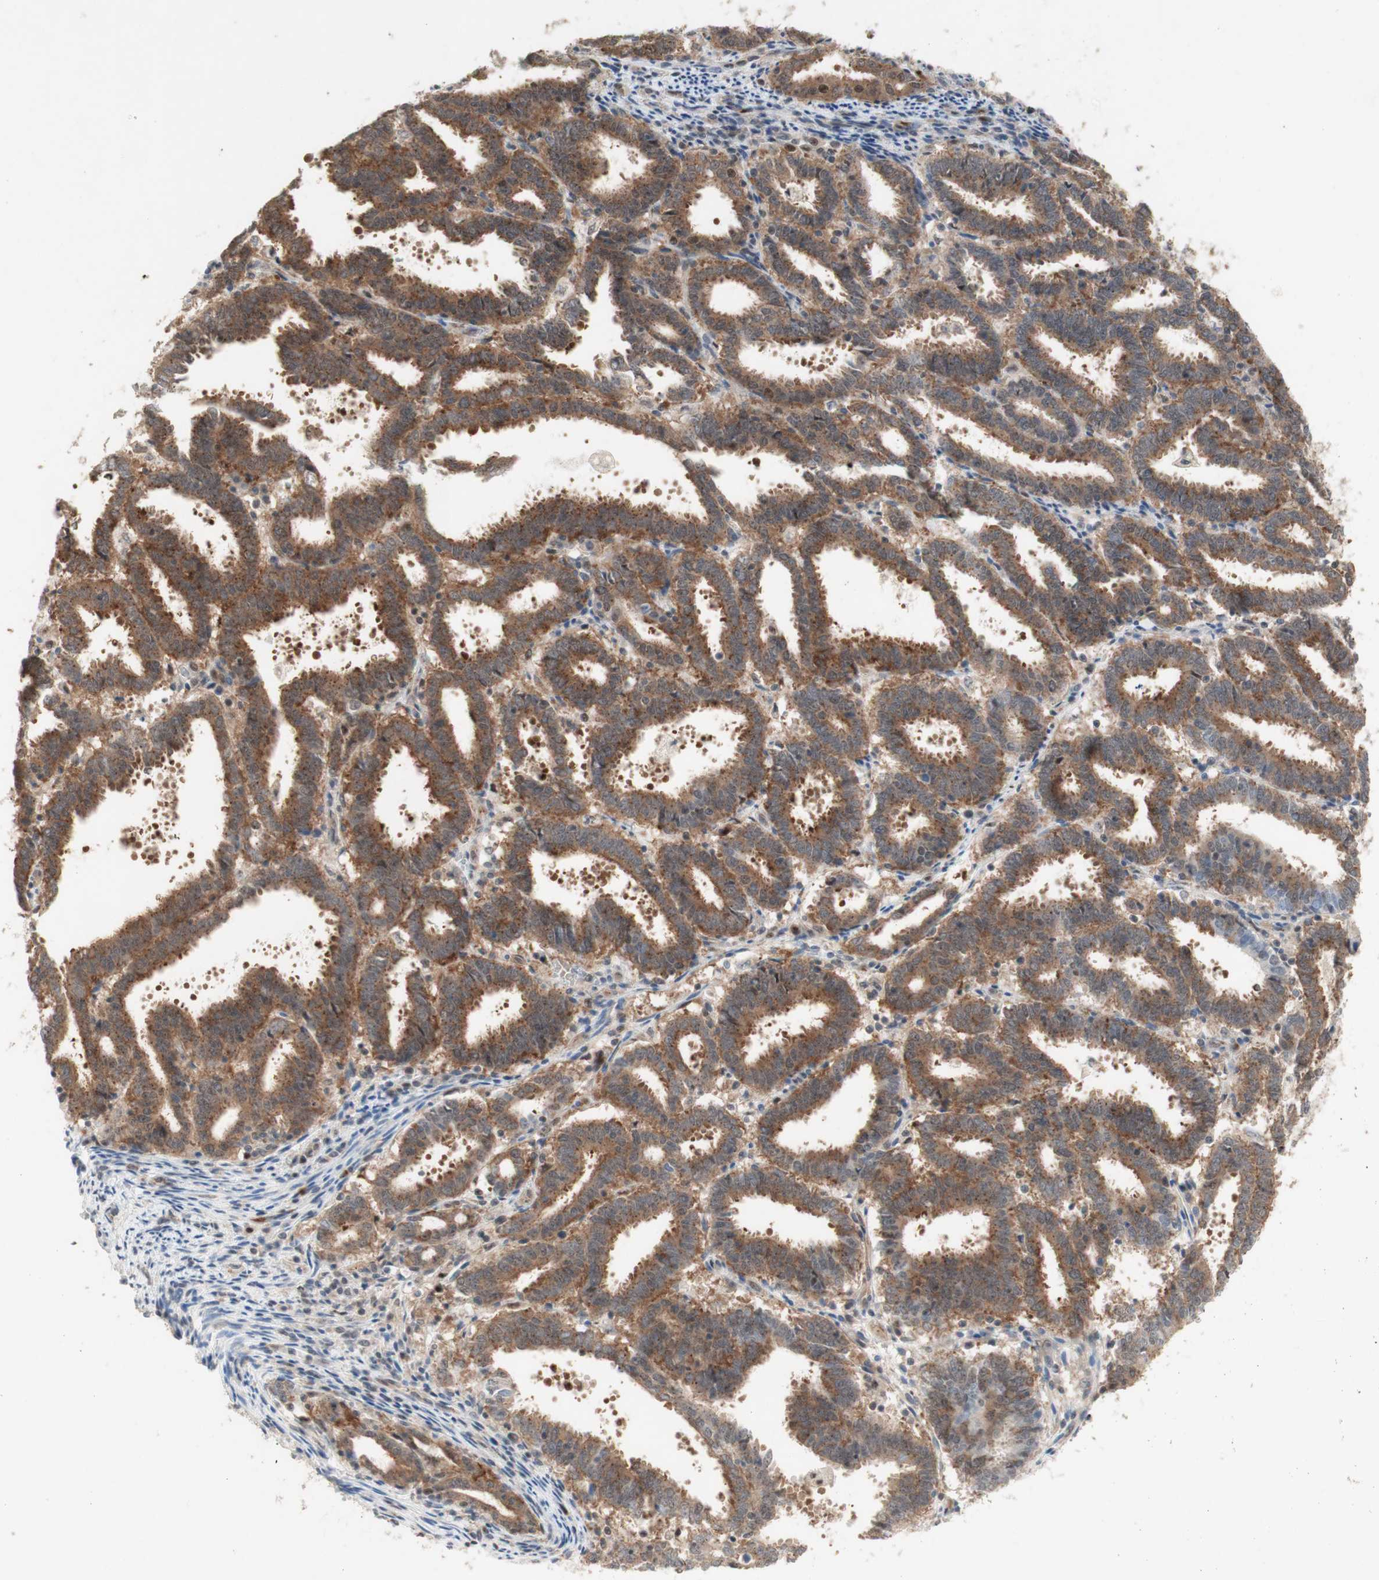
{"staining": {"intensity": "moderate", "quantity": ">75%", "location": "cytoplasmic/membranous"}, "tissue": "endometrial cancer", "cell_type": "Tumor cells", "image_type": "cancer", "snomed": [{"axis": "morphology", "description": "Adenocarcinoma, NOS"}, {"axis": "topography", "description": "Uterus"}], "caption": "Protein expression analysis of human endometrial cancer (adenocarcinoma) reveals moderate cytoplasmic/membranous staining in approximately >75% of tumor cells.", "gene": "CYLD", "patient": {"sex": "female", "age": 83}}